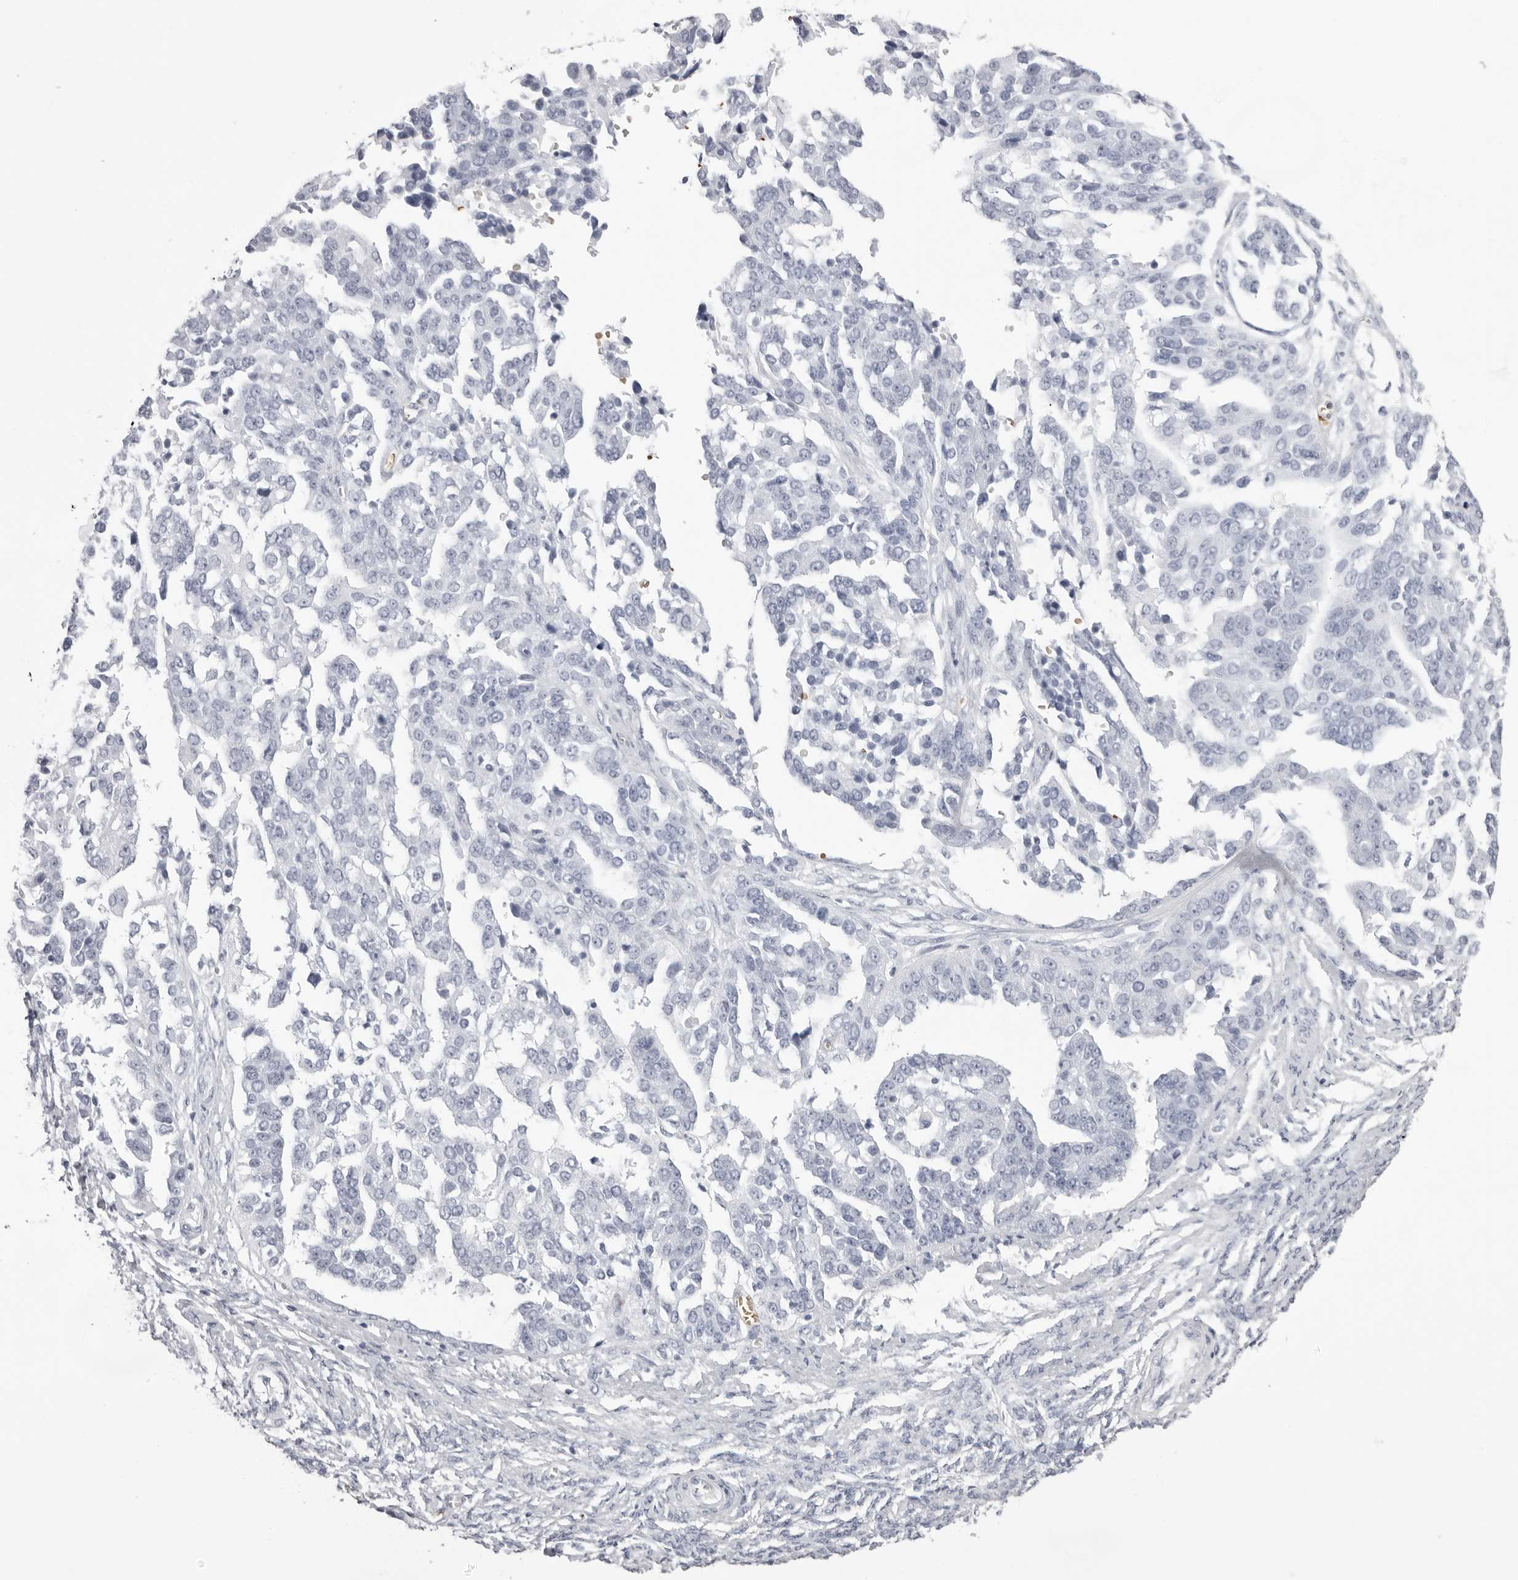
{"staining": {"intensity": "negative", "quantity": "none", "location": "none"}, "tissue": "ovarian cancer", "cell_type": "Tumor cells", "image_type": "cancer", "snomed": [{"axis": "morphology", "description": "Cystadenocarcinoma, serous, NOS"}, {"axis": "topography", "description": "Ovary"}], "caption": "A photomicrograph of human serous cystadenocarcinoma (ovarian) is negative for staining in tumor cells. (DAB immunohistochemistry (IHC) with hematoxylin counter stain).", "gene": "SPTA1", "patient": {"sex": "female", "age": 44}}